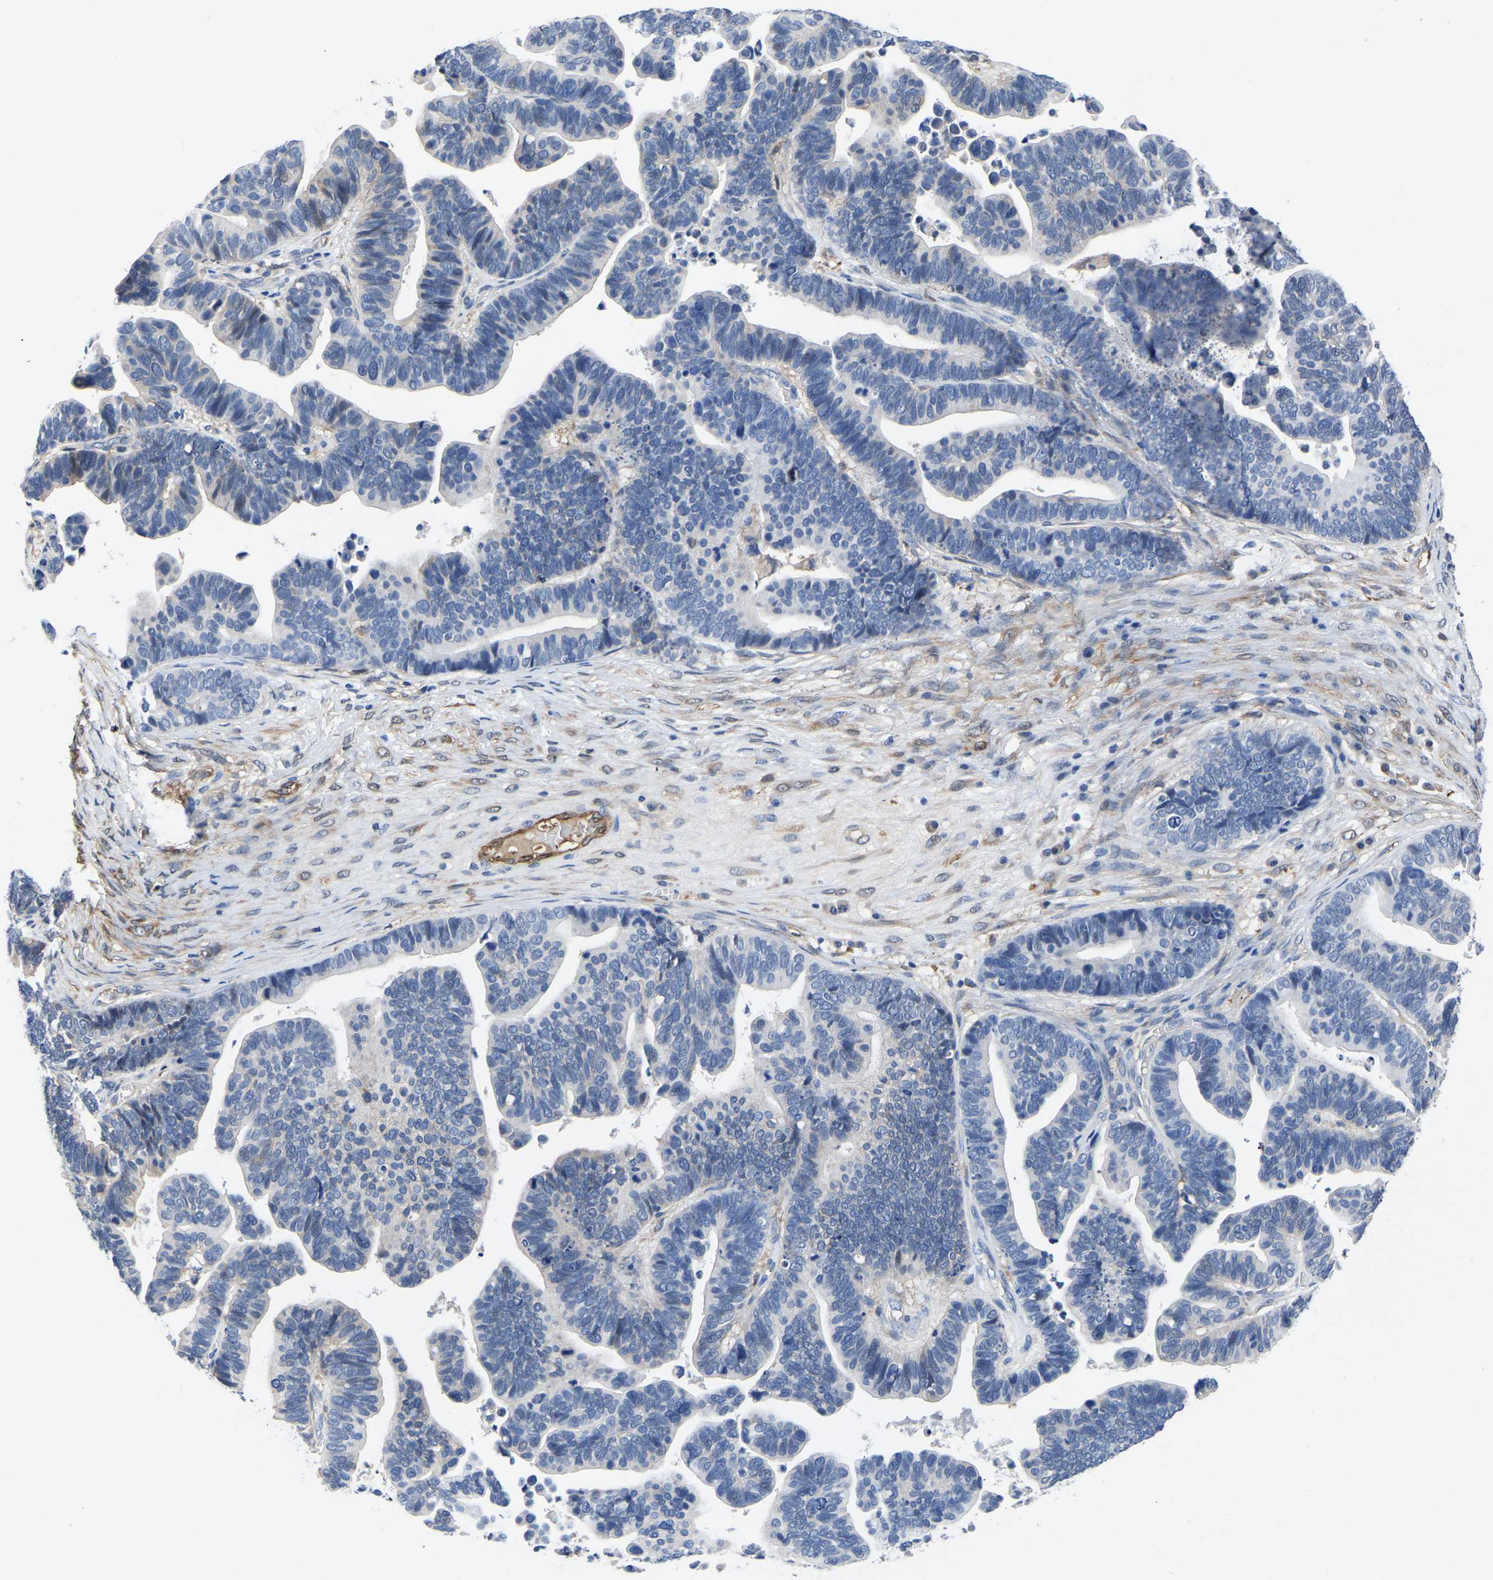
{"staining": {"intensity": "negative", "quantity": "none", "location": "none"}, "tissue": "ovarian cancer", "cell_type": "Tumor cells", "image_type": "cancer", "snomed": [{"axis": "morphology", "description": "Cystadenocarcinoma, serous, NOS"}, {"axis": "topography", "description": "Ovary"}], "caption": "Tumor cells show no significant positivity in ovarian cancer.", "gene": "ATG2B", "patient": {"sex": "female", "age": 56}}